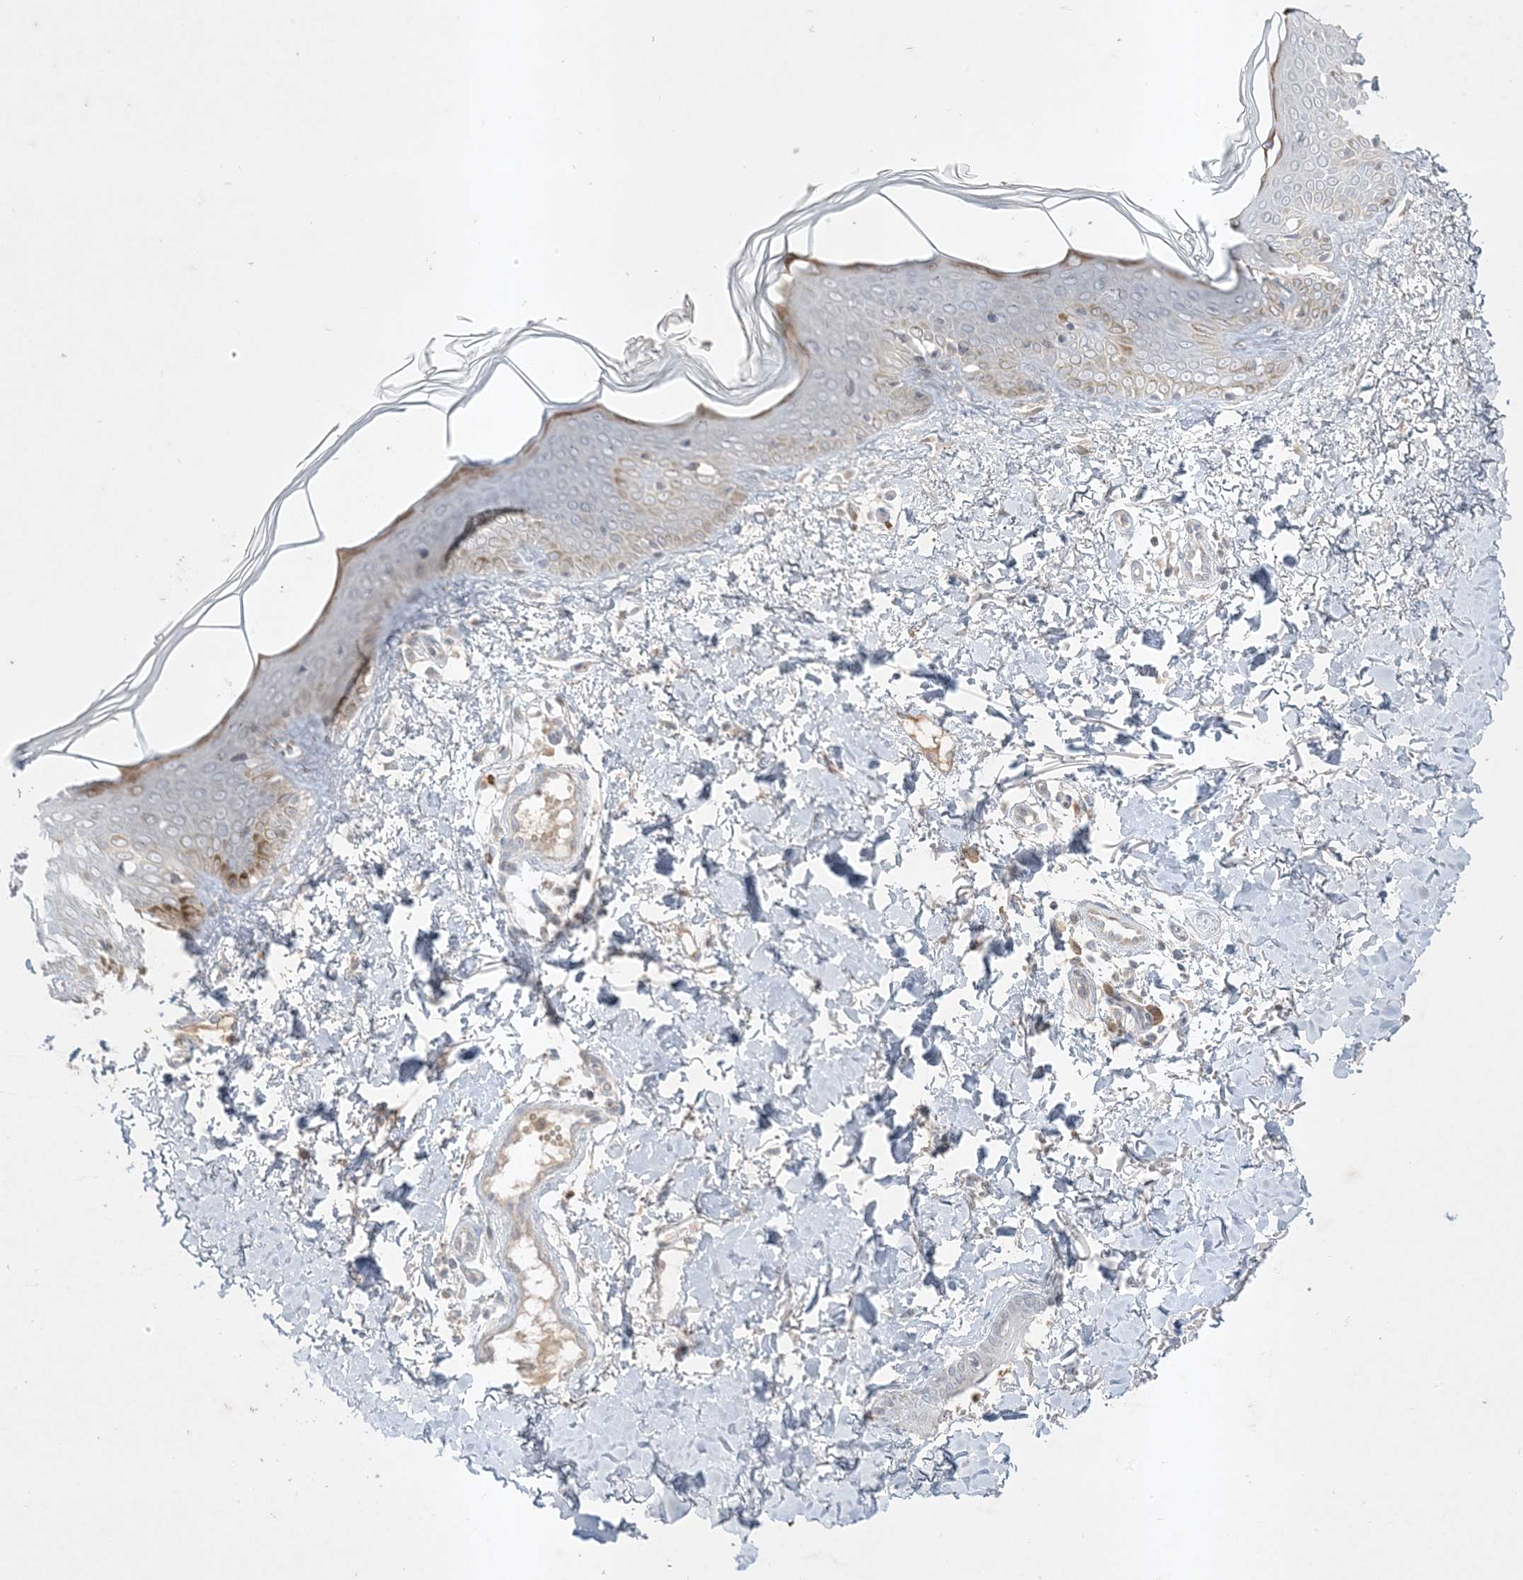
{"staining": {"intensity": "negative", "quantity": "none", "location": "none"}, "tissue": "skin", "cell_type": "Fibroblasts", "image_type": "normal", "snomed": [{"axis": "morphology", "description": "Normal tissue, NOS"}, {"axis": "topography", "description": "Skin"}], "caption": "The immunohistochemistry micrograph has no significant positivity in fibroblasts of skin. (IHC, brightfield microscopy, high magnification).", "gene": "FNDC1", "patient": {"sex": "male", "age": 37}}